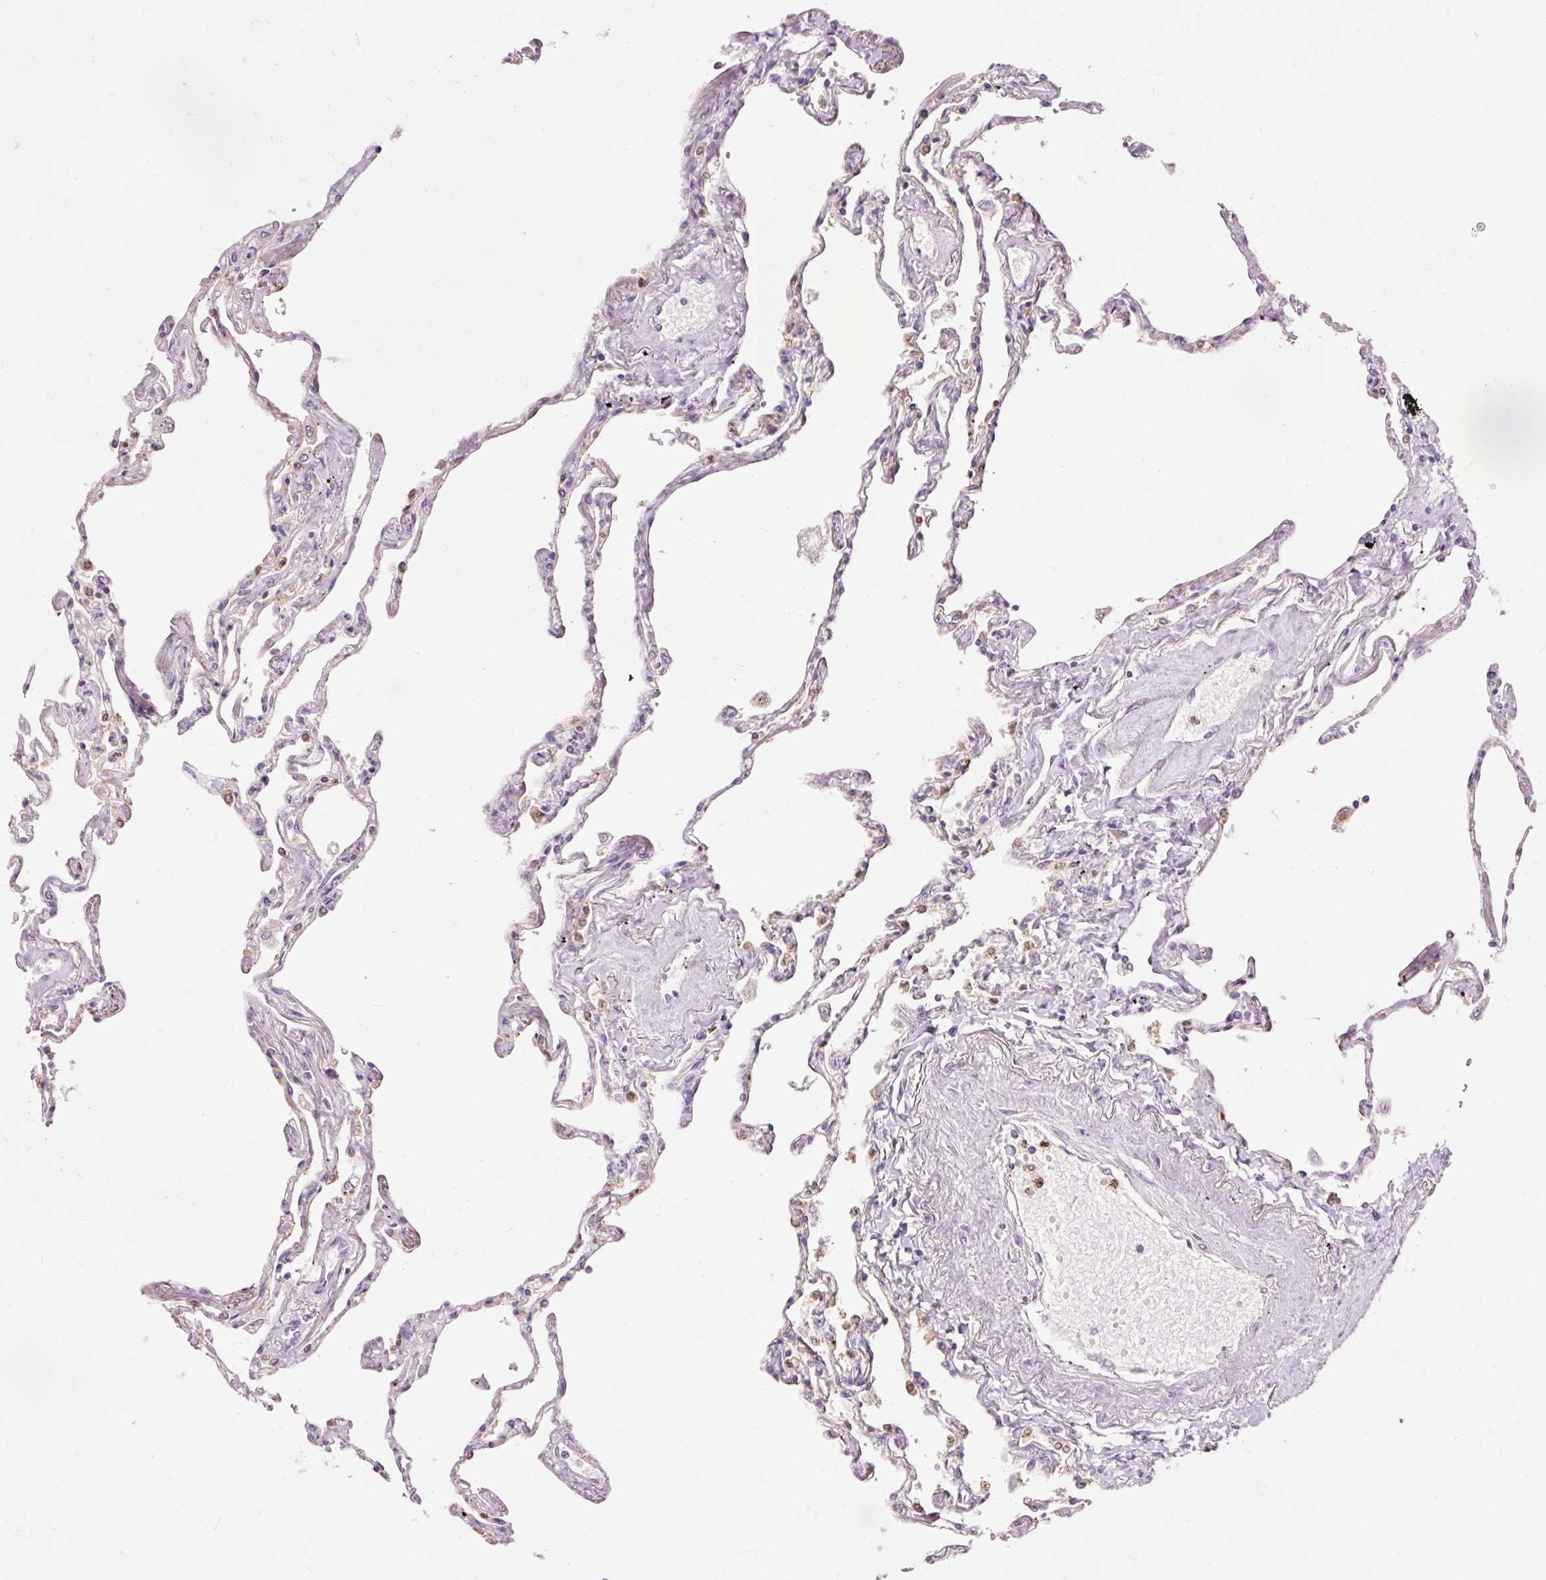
{"staining": {"intensity": "moderate", "quantity": "<25%", "location": "cytoplasmic/membranous"}, "tissue": "lung", "cell_type": "Alveolar cells", "image_type": "normal", "snomed": [{"axis": "morphology", "description": "Normal tissue, NOS"}, {"axis": "topography", "description": "Lung"}], "caption": "The immunohistochemical stain highlights moderate cytoplasmic/membranous positivity in alveolar cells of unremarkable lung. Ihc stains the protein in brown and the nuclei are stained blue.", "gene": "PRDX5", "patient": {"sex": "female", "age": 67}}